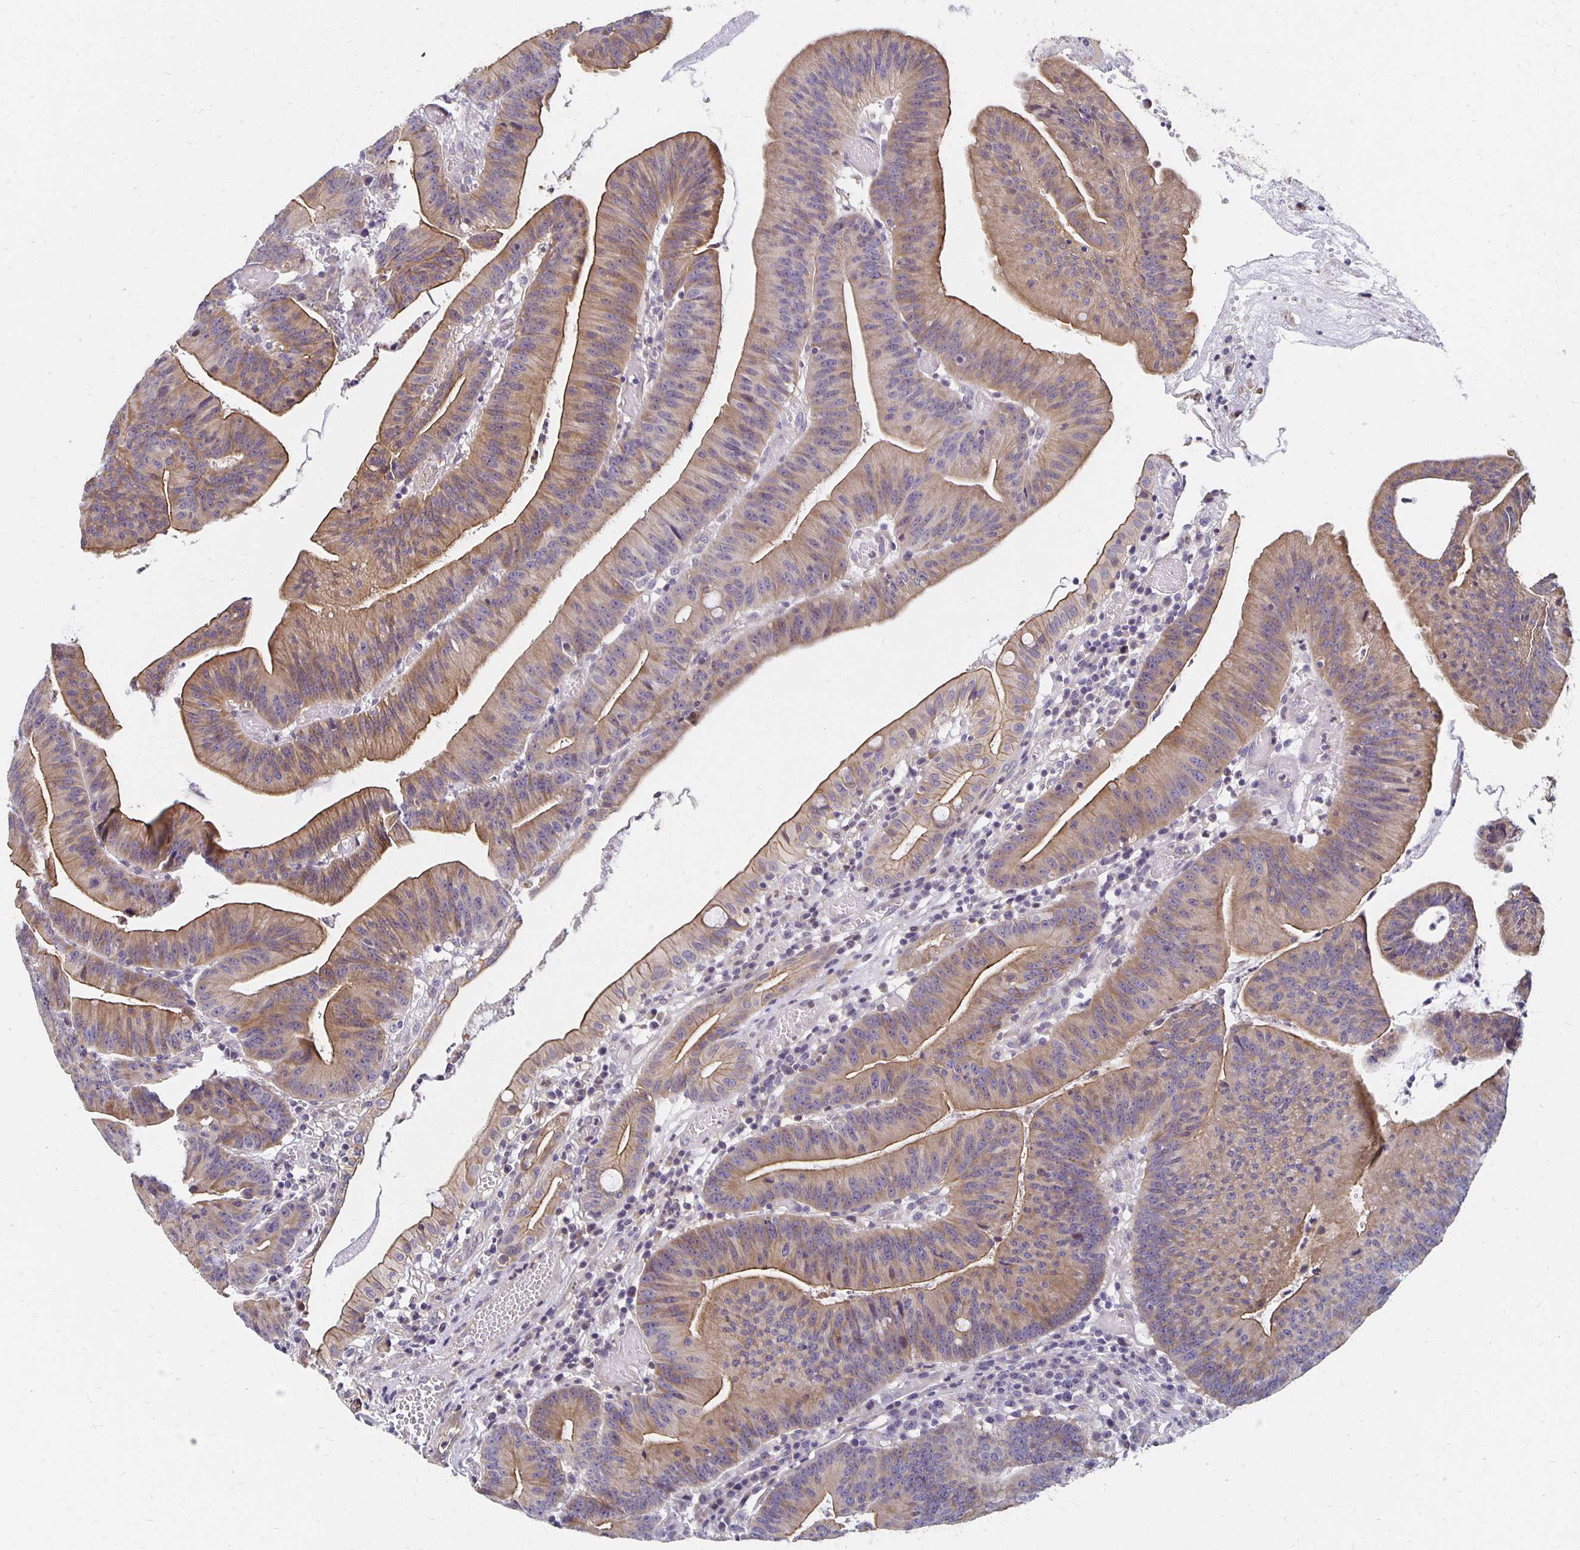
{"staining": {"intensity": "moderate", "quantity": "25%-75%", "location": "cytoplasmic/membranous"}, "tissue": "colorectal cancer", "cell_type": "Tumor cells", "image_type": "cancer", "snomed": [{"axis": "morphology", "description": "Adenocarcinoma, NOS"}, {"axis": "topography", "description": "Colon"}], "caption": "Colorectal adenocarcinoma stained for a protein (brown) reveals moderate cytoplasmic/membranous positive expression in approximately 25%-75% of tumor cells.", "gene": "SORL1", "patient": {"sex": "female", "age": 78}}